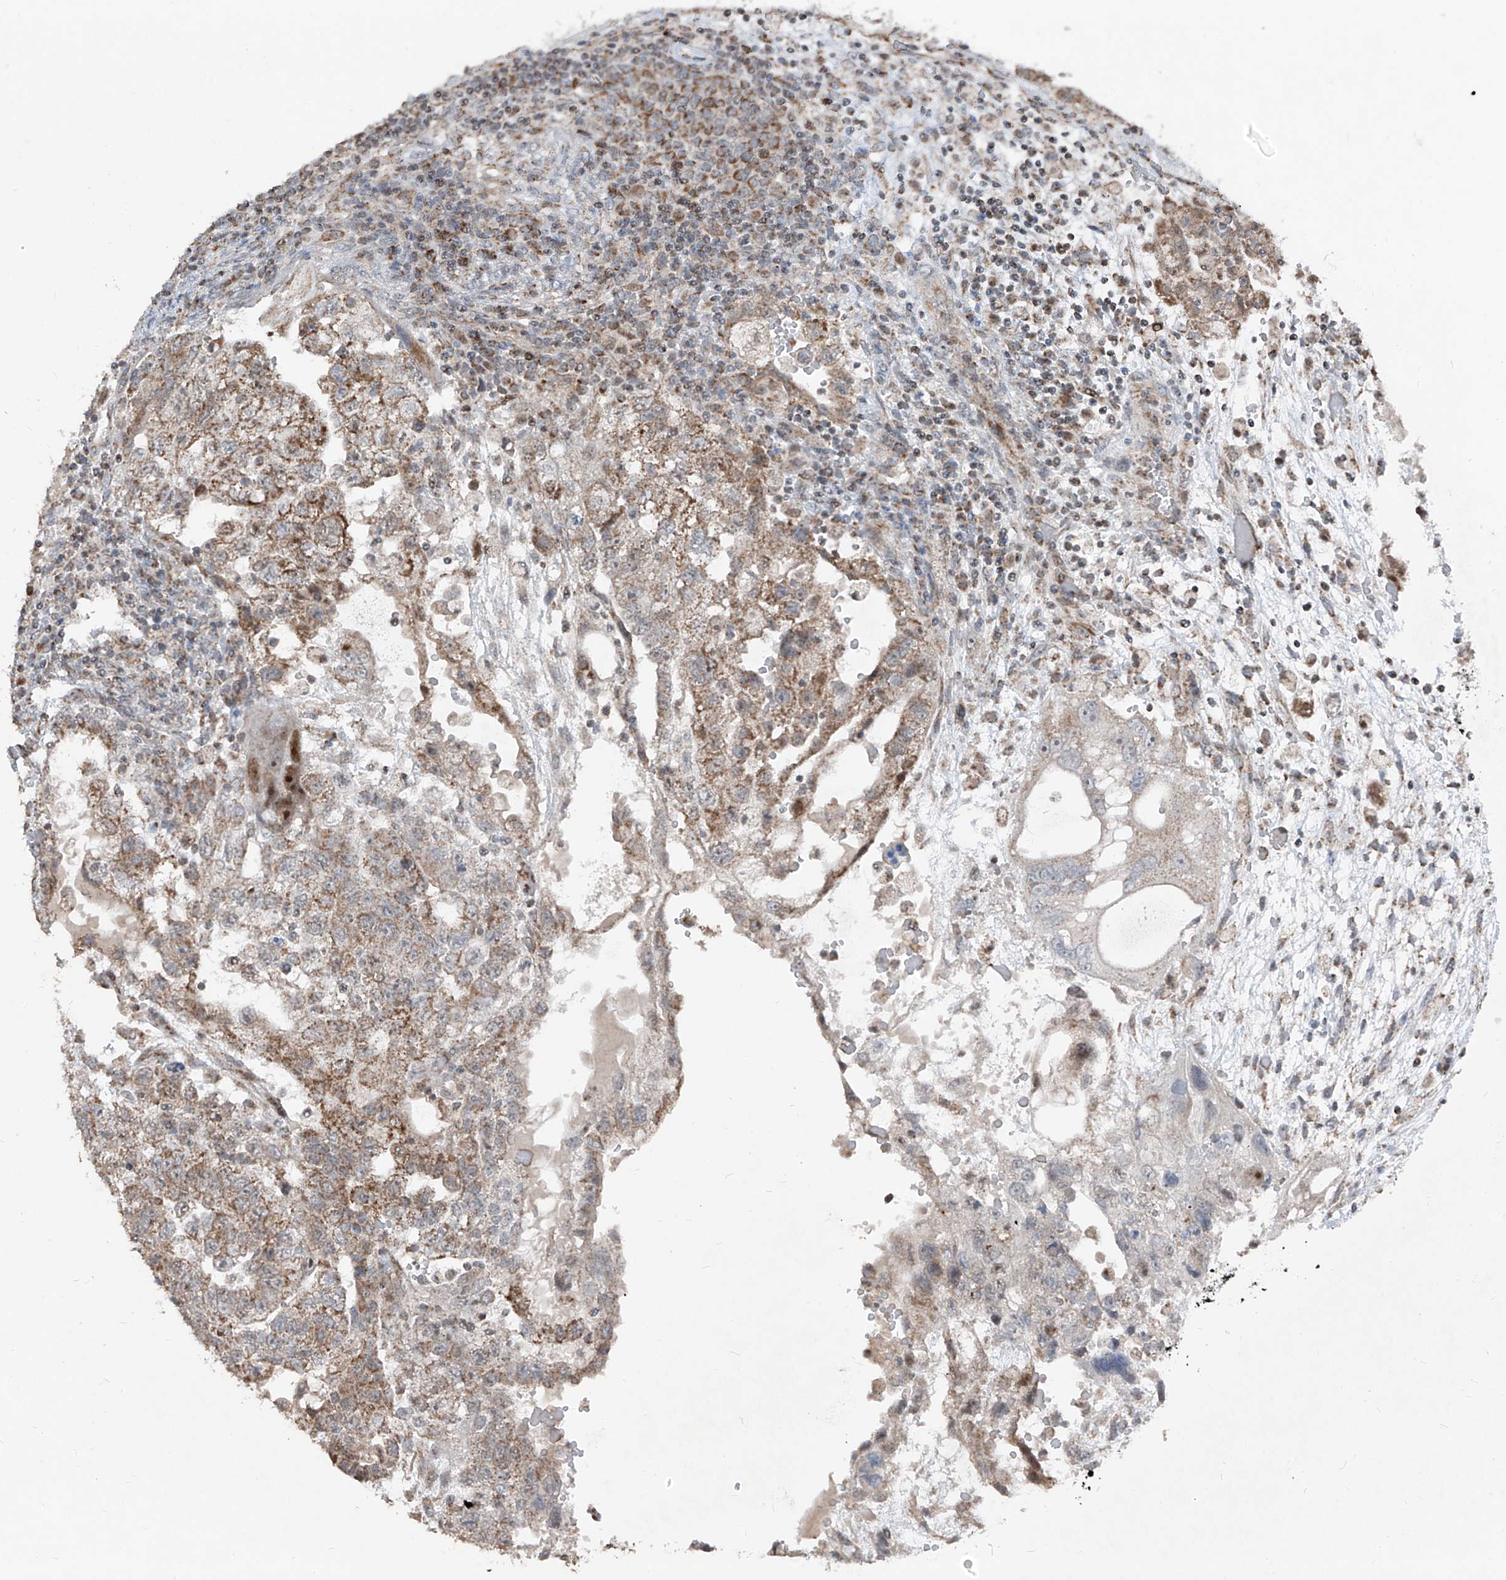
{"staining": {"intensity": "moderate", "quantity": "25%-75%", "location": "cytoplasmic/membranous"}, "tissue": "testis cancer", "cell_type": "Tumor cells", "image_type": "cancer", "snomed": [{"axis": "morphology", "description": "Carcinoma, Embryonal, NOS"}, {"axis": "topography", "description": "Testis"}], "caption": "This image reveals testis cancer (embryonal carcinoma) stained with immunohistochemistry to label a protein in brown. The cytoplasmic/membranous of tumor cells show moderate positivity for the protein. Nuclei are counter-stained blue.", "gene": "NDUFB3", "patient": {"sex": "male", "age": 36}}